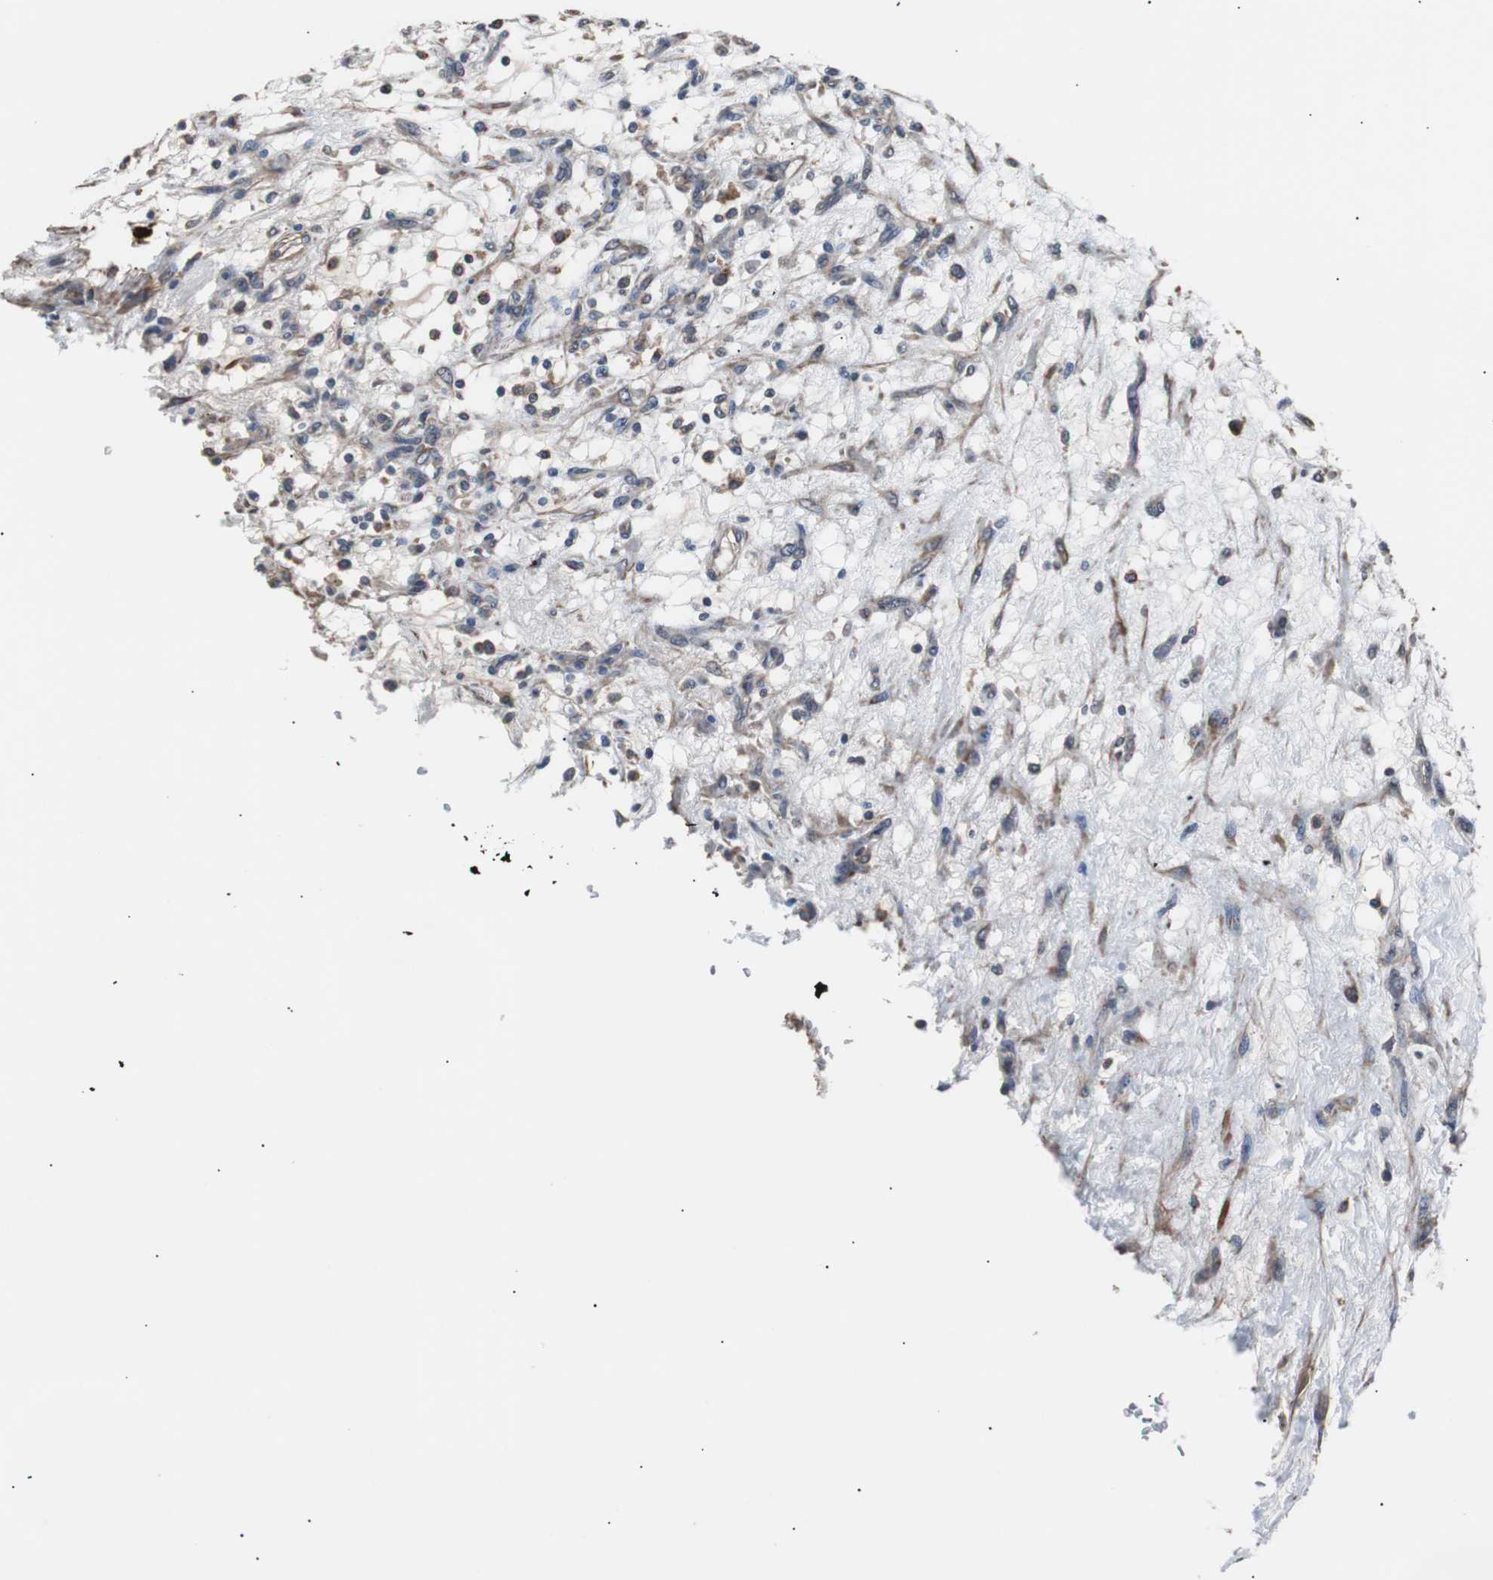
{"staining": {"intensity": "weak", "quantity": "25%-75%", "location": "cytoplasmic/membranous"}, "tissue": "renal cancer", "cell_type": "Tumor cells", "image_type": "cancer", "snomed": [{"axis": "morphology", "description": "Adenocarcinoma, NOS"}, {"axis": "topography", "description": "Kidney"}], "caption": "Protein analysis of adenocarcinoma (renal) tissue displays weak cytoplasmic/membranous staining in approximately 25%-75% of tumor cells.", "gene": "PITRM1", "patient": {"sex": "female", "age": 57}}